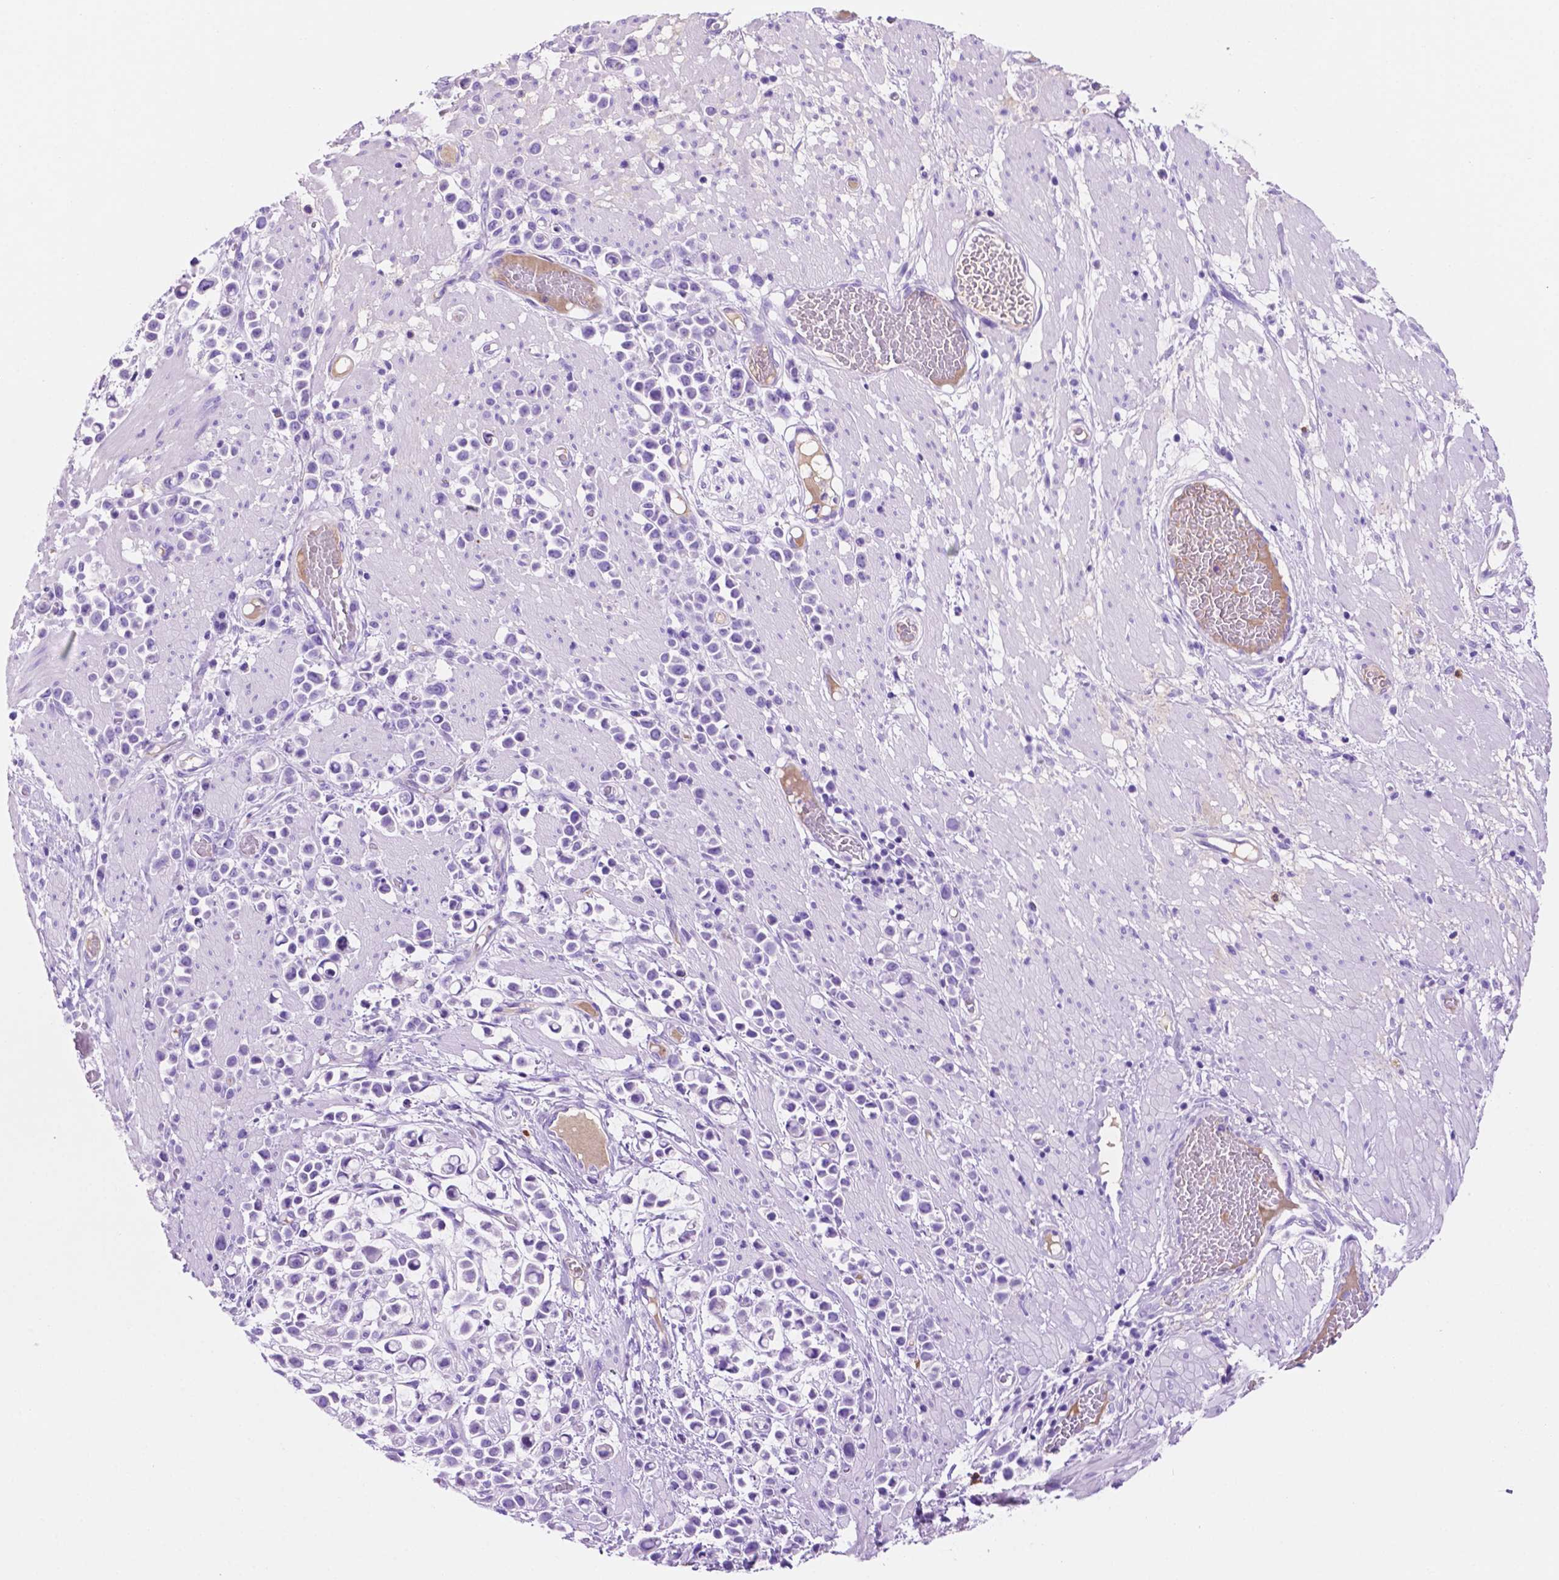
{"staining": {"intensity": "negative", "quantity": "none", "location": "none"}, "tissue": "stomach cancer", "cell_type": "Tumor cells", "image_type": "cancer", "snomed": [{"axis": "morphology", "description": "Adenocarcinoma, NOS"}, {"axis": "topography", "description": "Stomach"}], "caption": "The micrograph demonstrates no staining of tumor cells in adenocarcinoma (stomach).", "gene": "FOXB2", "patient": {"sex": "male", "age": 82}}